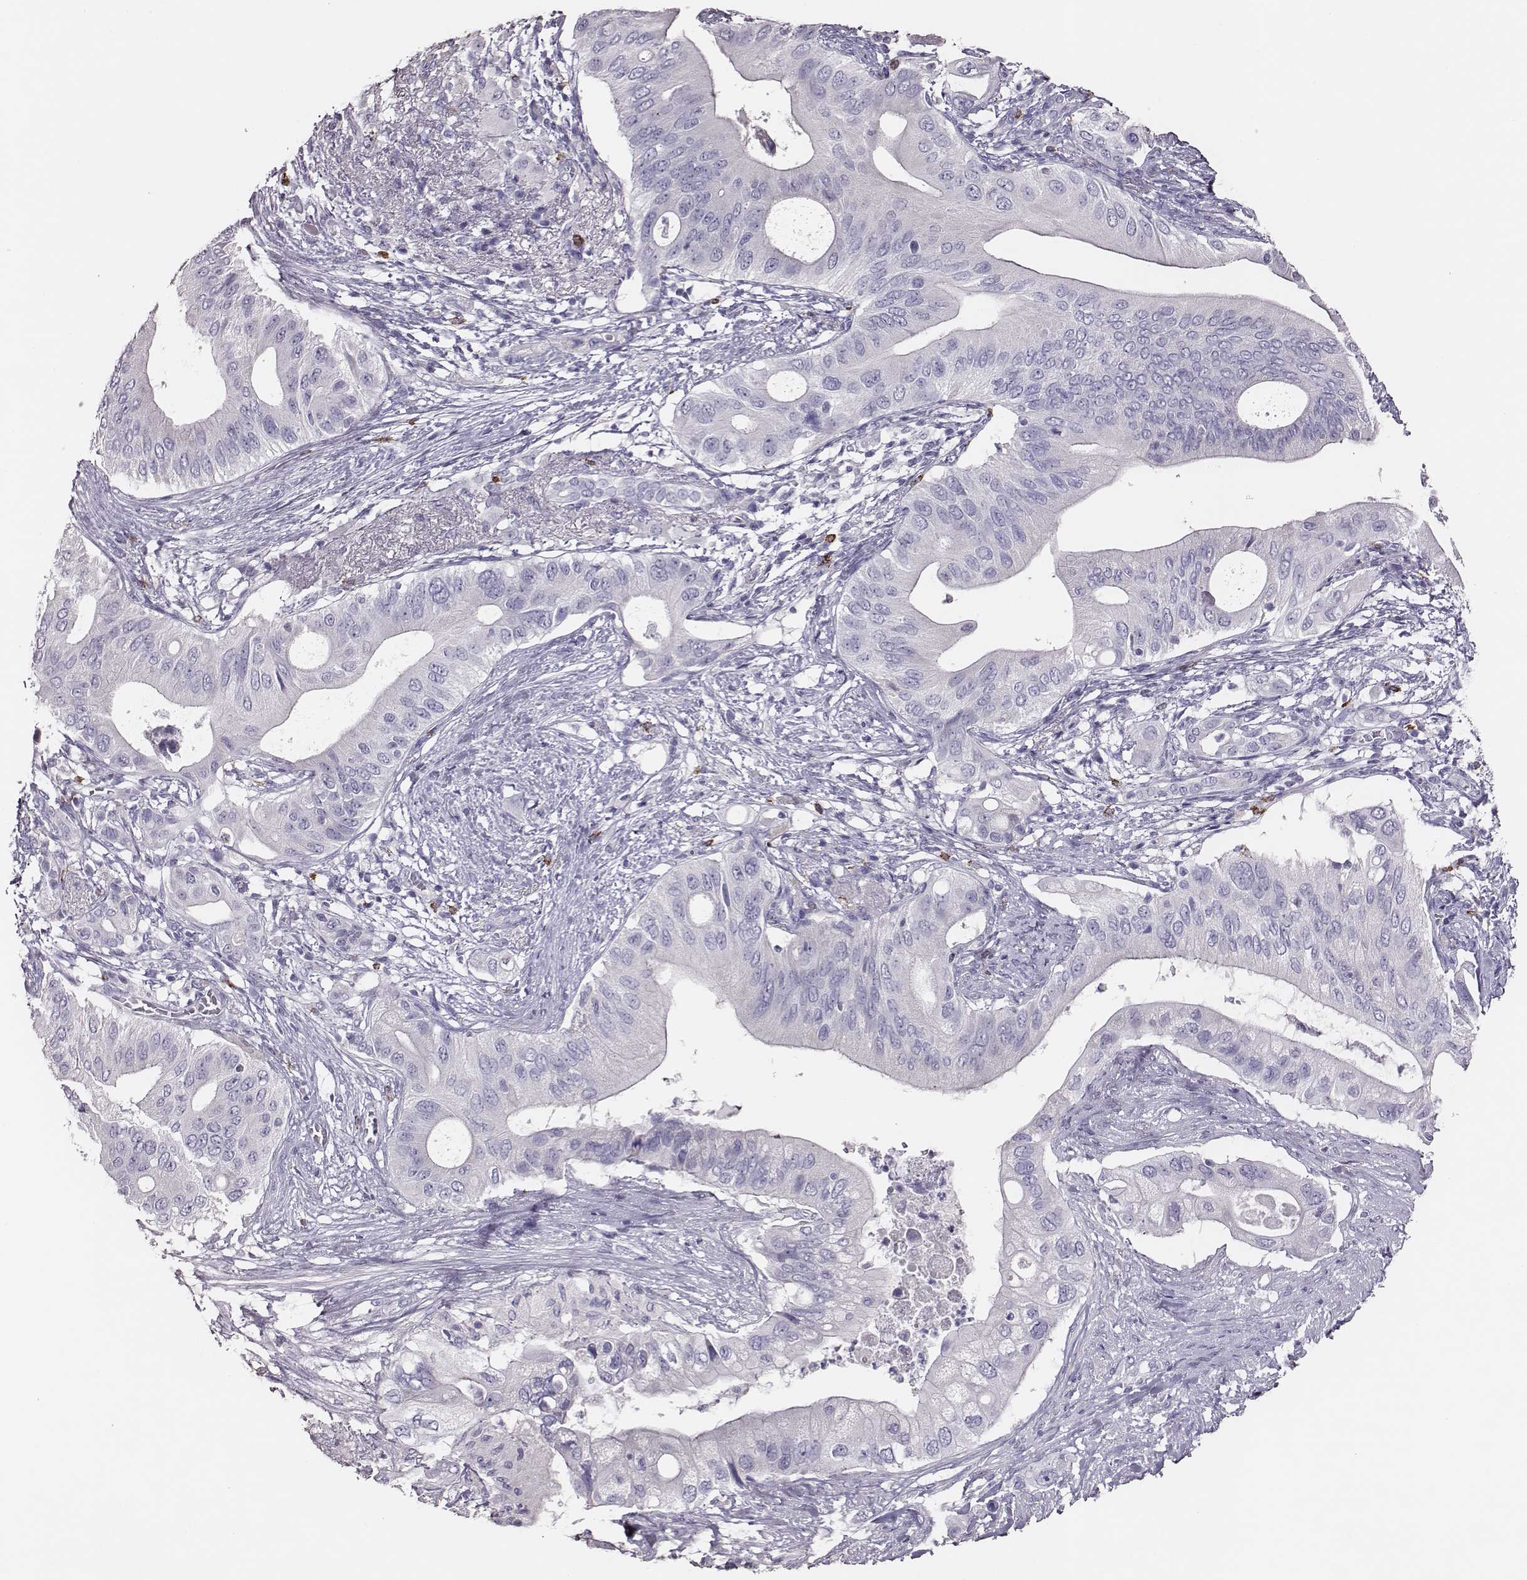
{"staining": {"intensity": "negative", "quantity": "none", "location": "none"}, "tissue": "pancreatic cancer", "cell_type": "Tumor cells", "image_type": "cancer", "snomed": [{"axis": "morphology", "description": "Adenocarcinoma, NOS"}, {"axis": "topography", "description": "Pancreas"}], "caption": "This is an immunohistochemistry (IHC) image of adenocarcinoma (pancreatic). There is no positivity in tumor cells.", "gene": "P2RY10", "patient": {"sex": "female", "age": 72}}